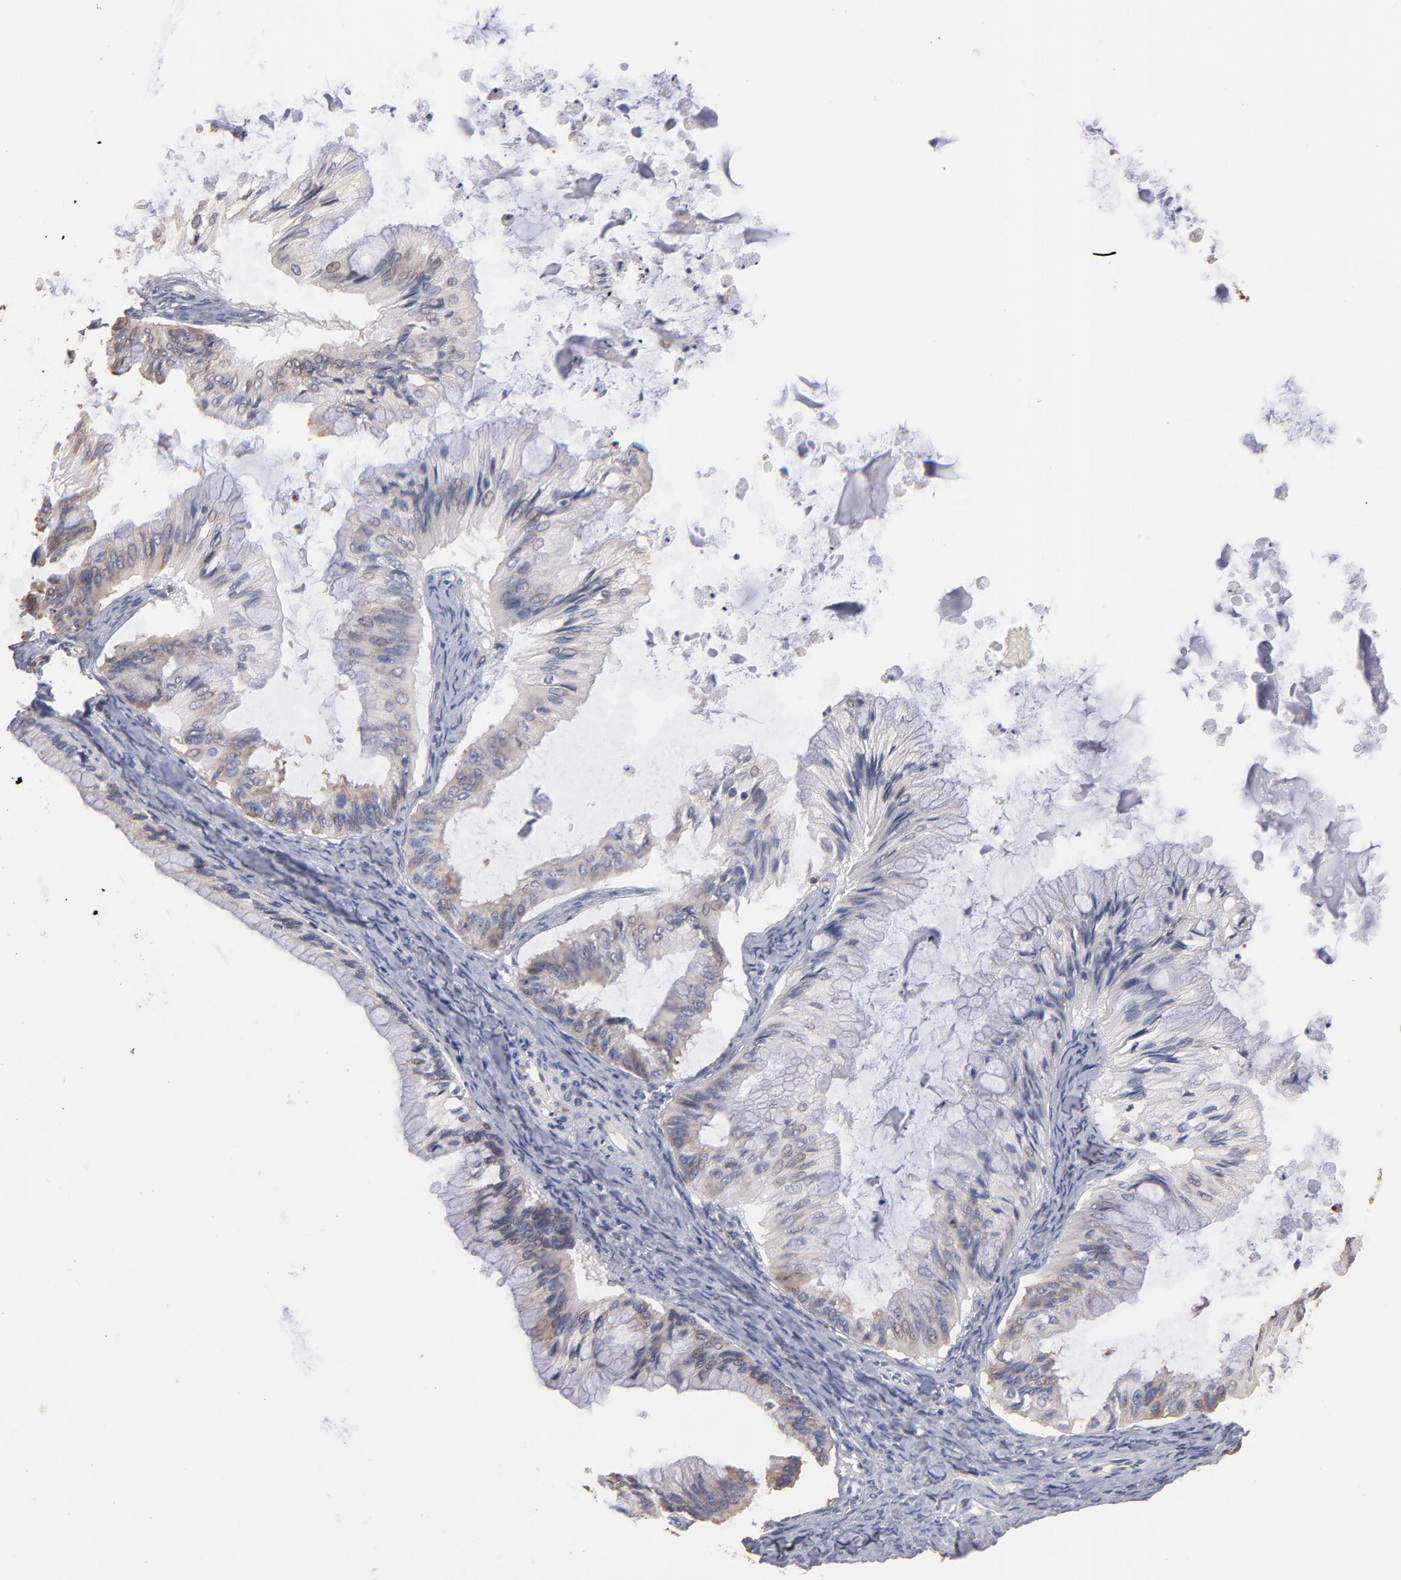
{"staining": {"intensity": "negative", "quantity": "none", "location": "none"}, "tissue": "ovarian cancer", "cell_type": "Tumor cells", "image_type": "cancer", "snomed": [{"axis": "morphology", "description": "Cystadenocarcinoma, mucinous, NOS"}, {"axis": "topography", "description": "Ovary"}], "caption": "Immunohistochemistry image of ovarian mucinous cystadenocarcinoma stained for a protein (brown), which exhibits no expression in tumor cells. (DAB immunohistochemistry (IHC), high magnification).", "gene": "RPL9", "patient": {"sex": "female", "age": 57}}